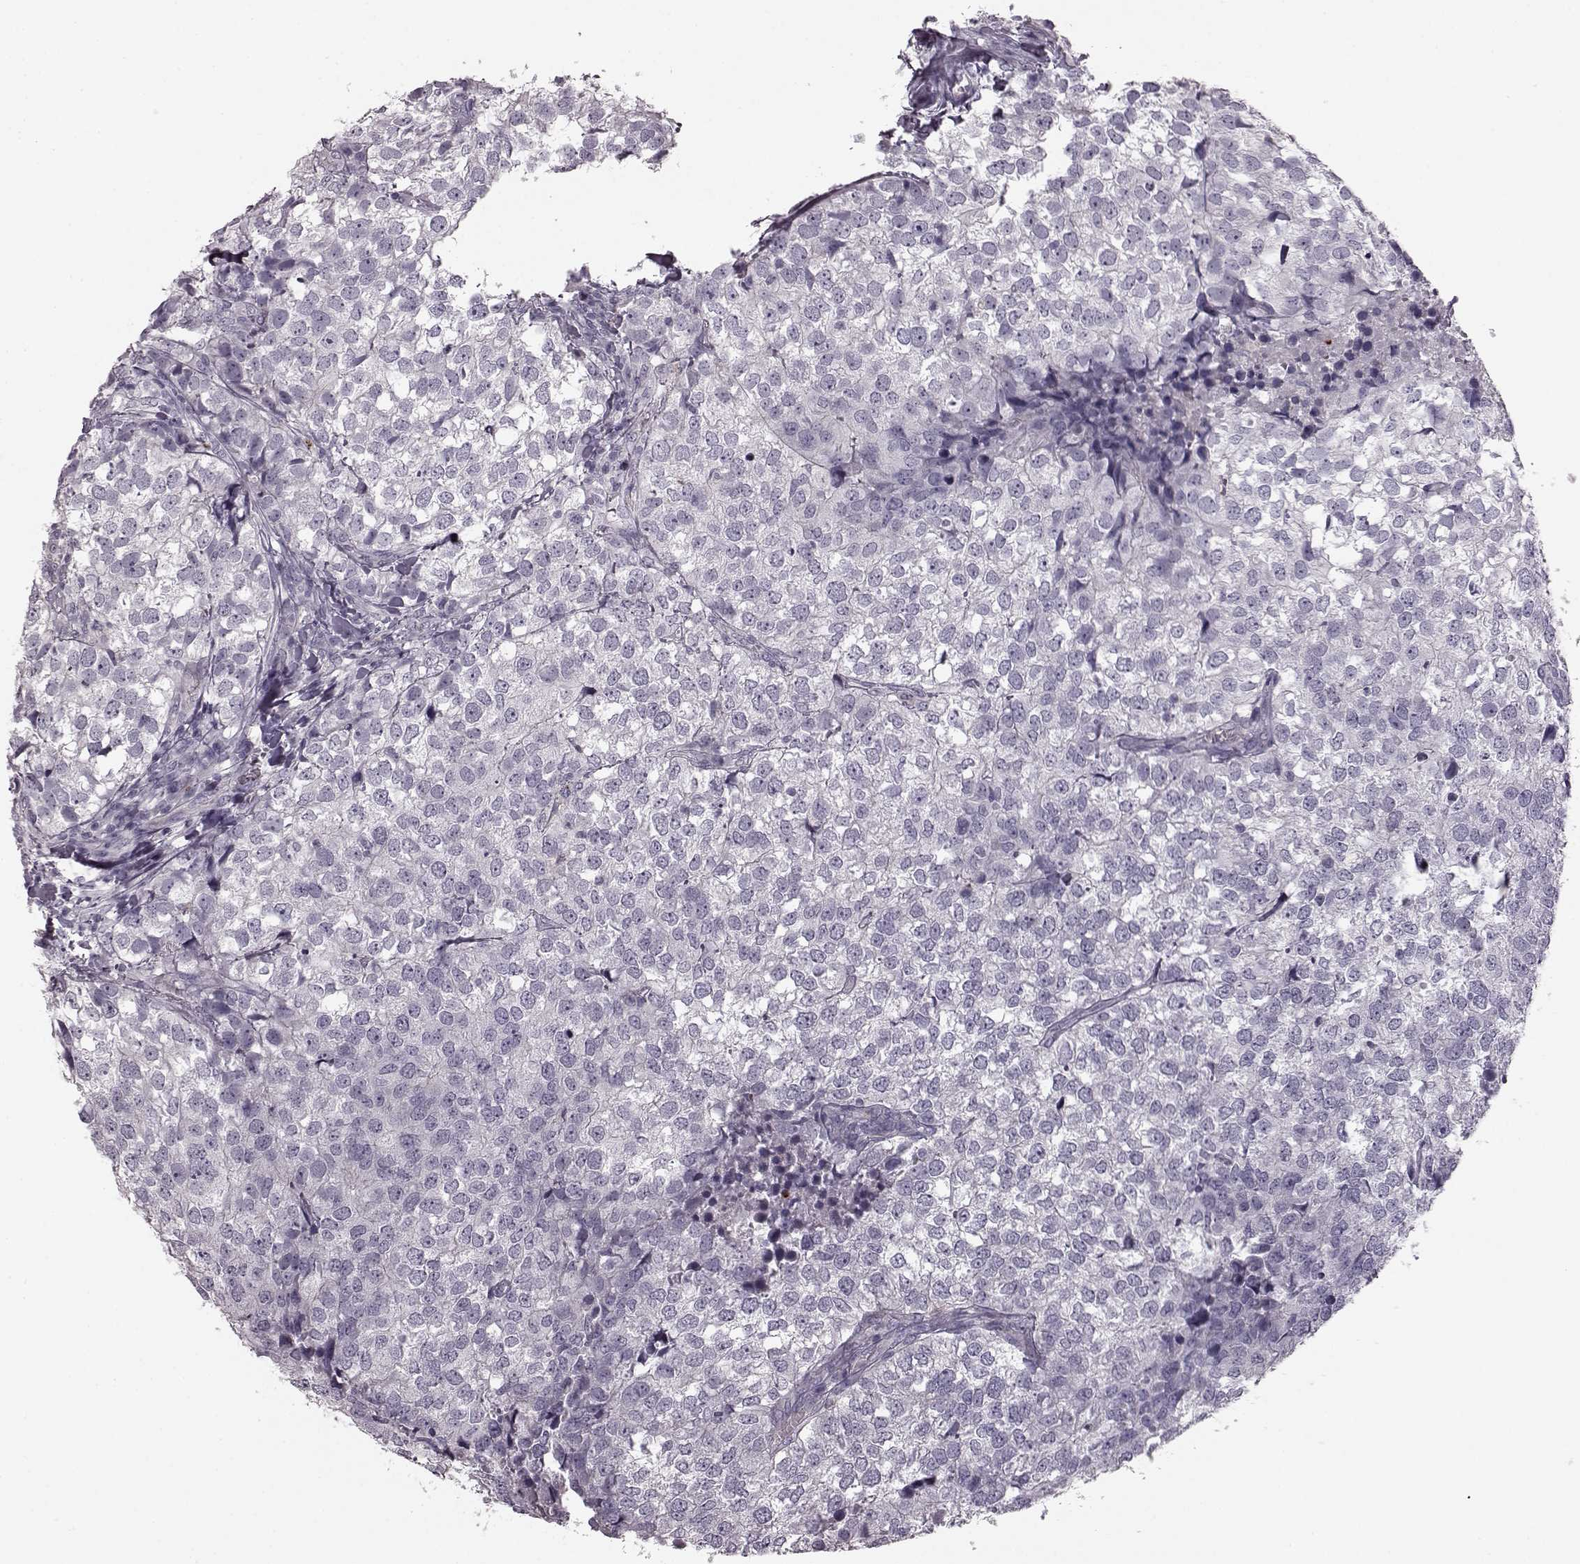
{"staining": {"intensity": "negative", "quantity": "none", "location": "none"}, "tissue": "breast cancer", "cell_type": "Tumor cells", "image_type": "cancer", "snomed": [{"axis": "morphology", "description": "Duct carcinoma"}, {"axis": "topography", "description": "Breast"}], "caption": "Breast cancer was stained to show a protein in brown. There is no significant positivity in tumor cells. Brightfield microscopy of IHC stained with DAB (3,3'-diaminobenzidine) (brown) and hematoxylin (blue), captured at high magnification.", "gene": "SNTG1", "patient": {"sex": "female", "age": 30}}